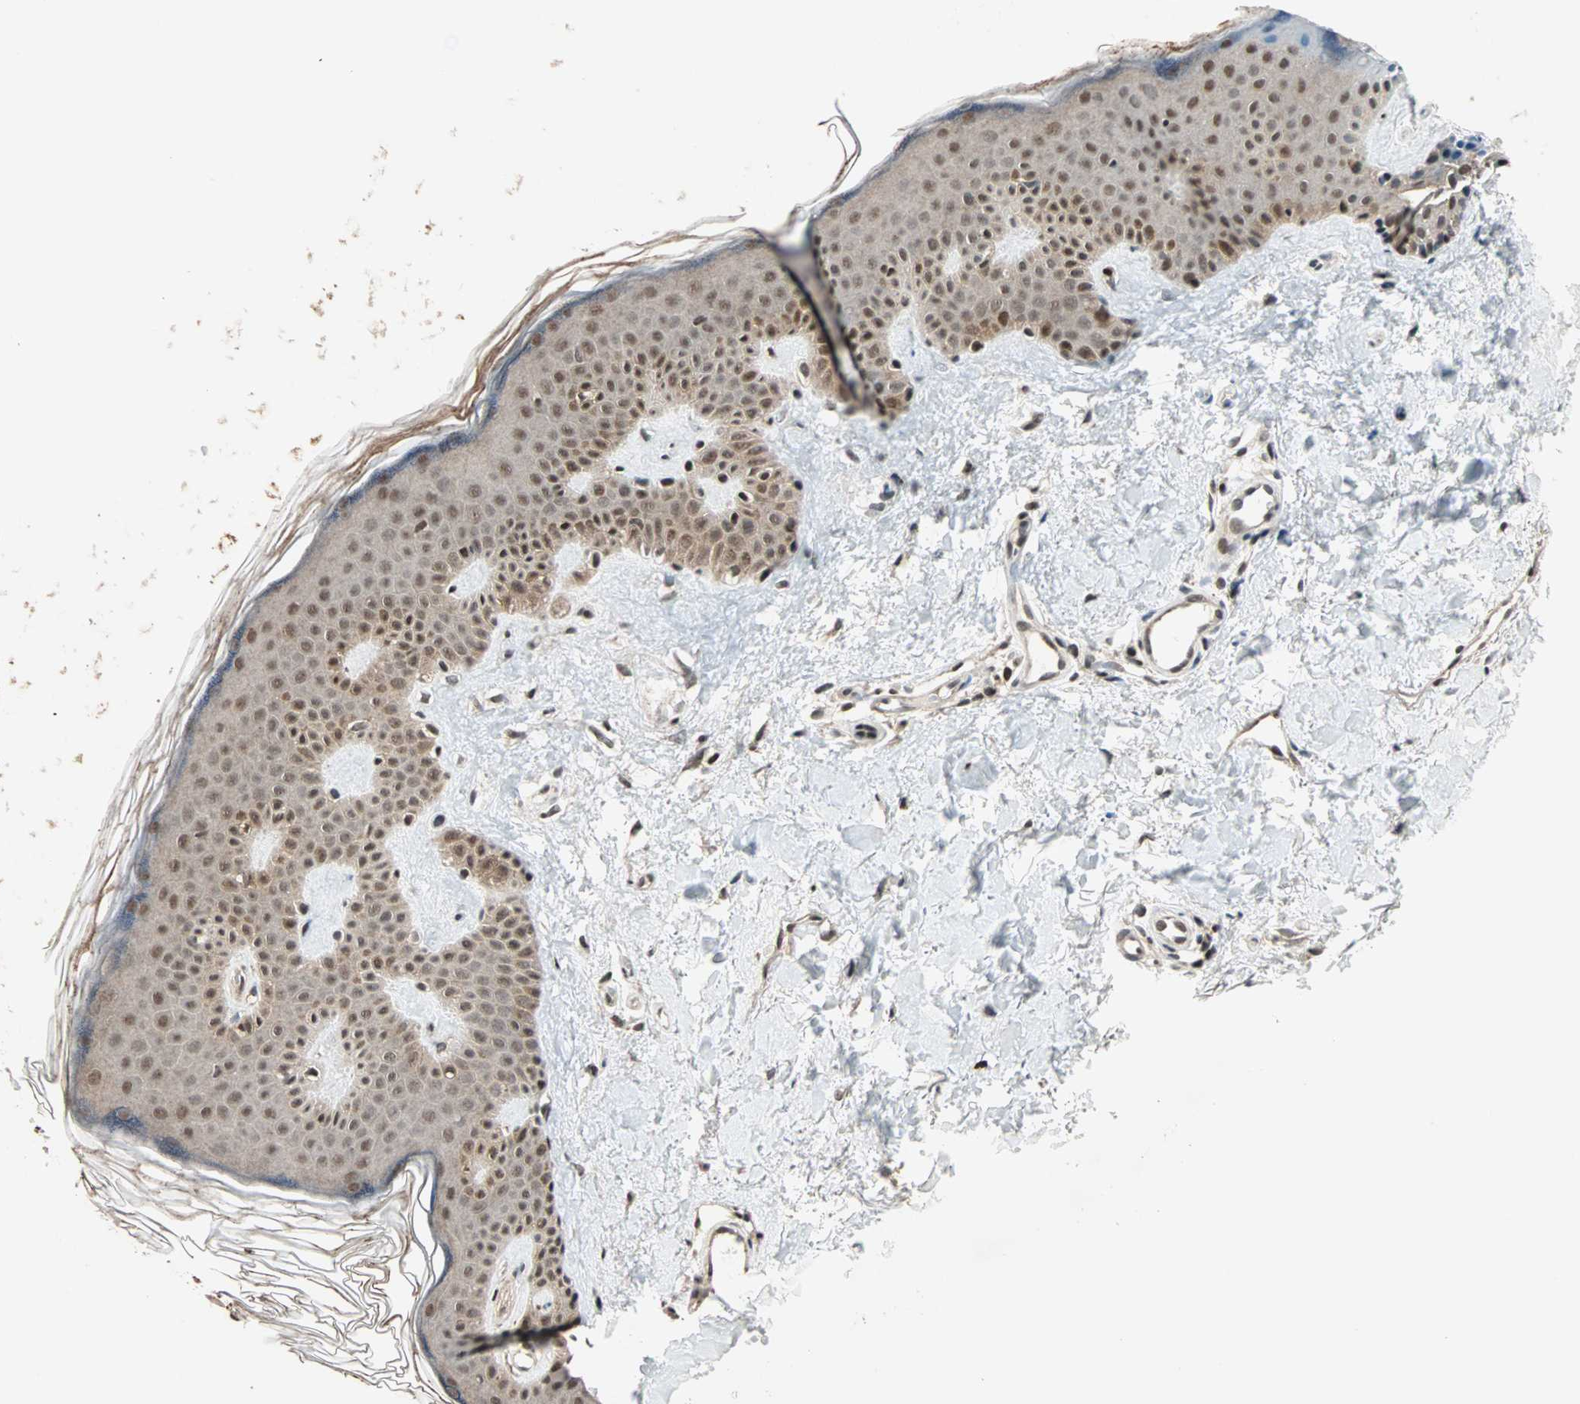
{"staining": {"intensity": "strong", "quantity": ">75%", "location": "nuclear"}, "tissue": "skin", "cell_type": "Fibroblasts", "image_type": "normal", "snomed": [{"axis": "morphology", "description": "Normal tissue, NOS"}, {"axis": "topography", "description": "Skin"}], "caption": "A brown stain labels strong nuclear positivity of a protein in fibroblasts of unremarkable human skin. The protein of interest is shown in brown color, while the nuclei are stained blue.", "gene": "ZNF44", "patient": {"sex": "male", "age": 67}}